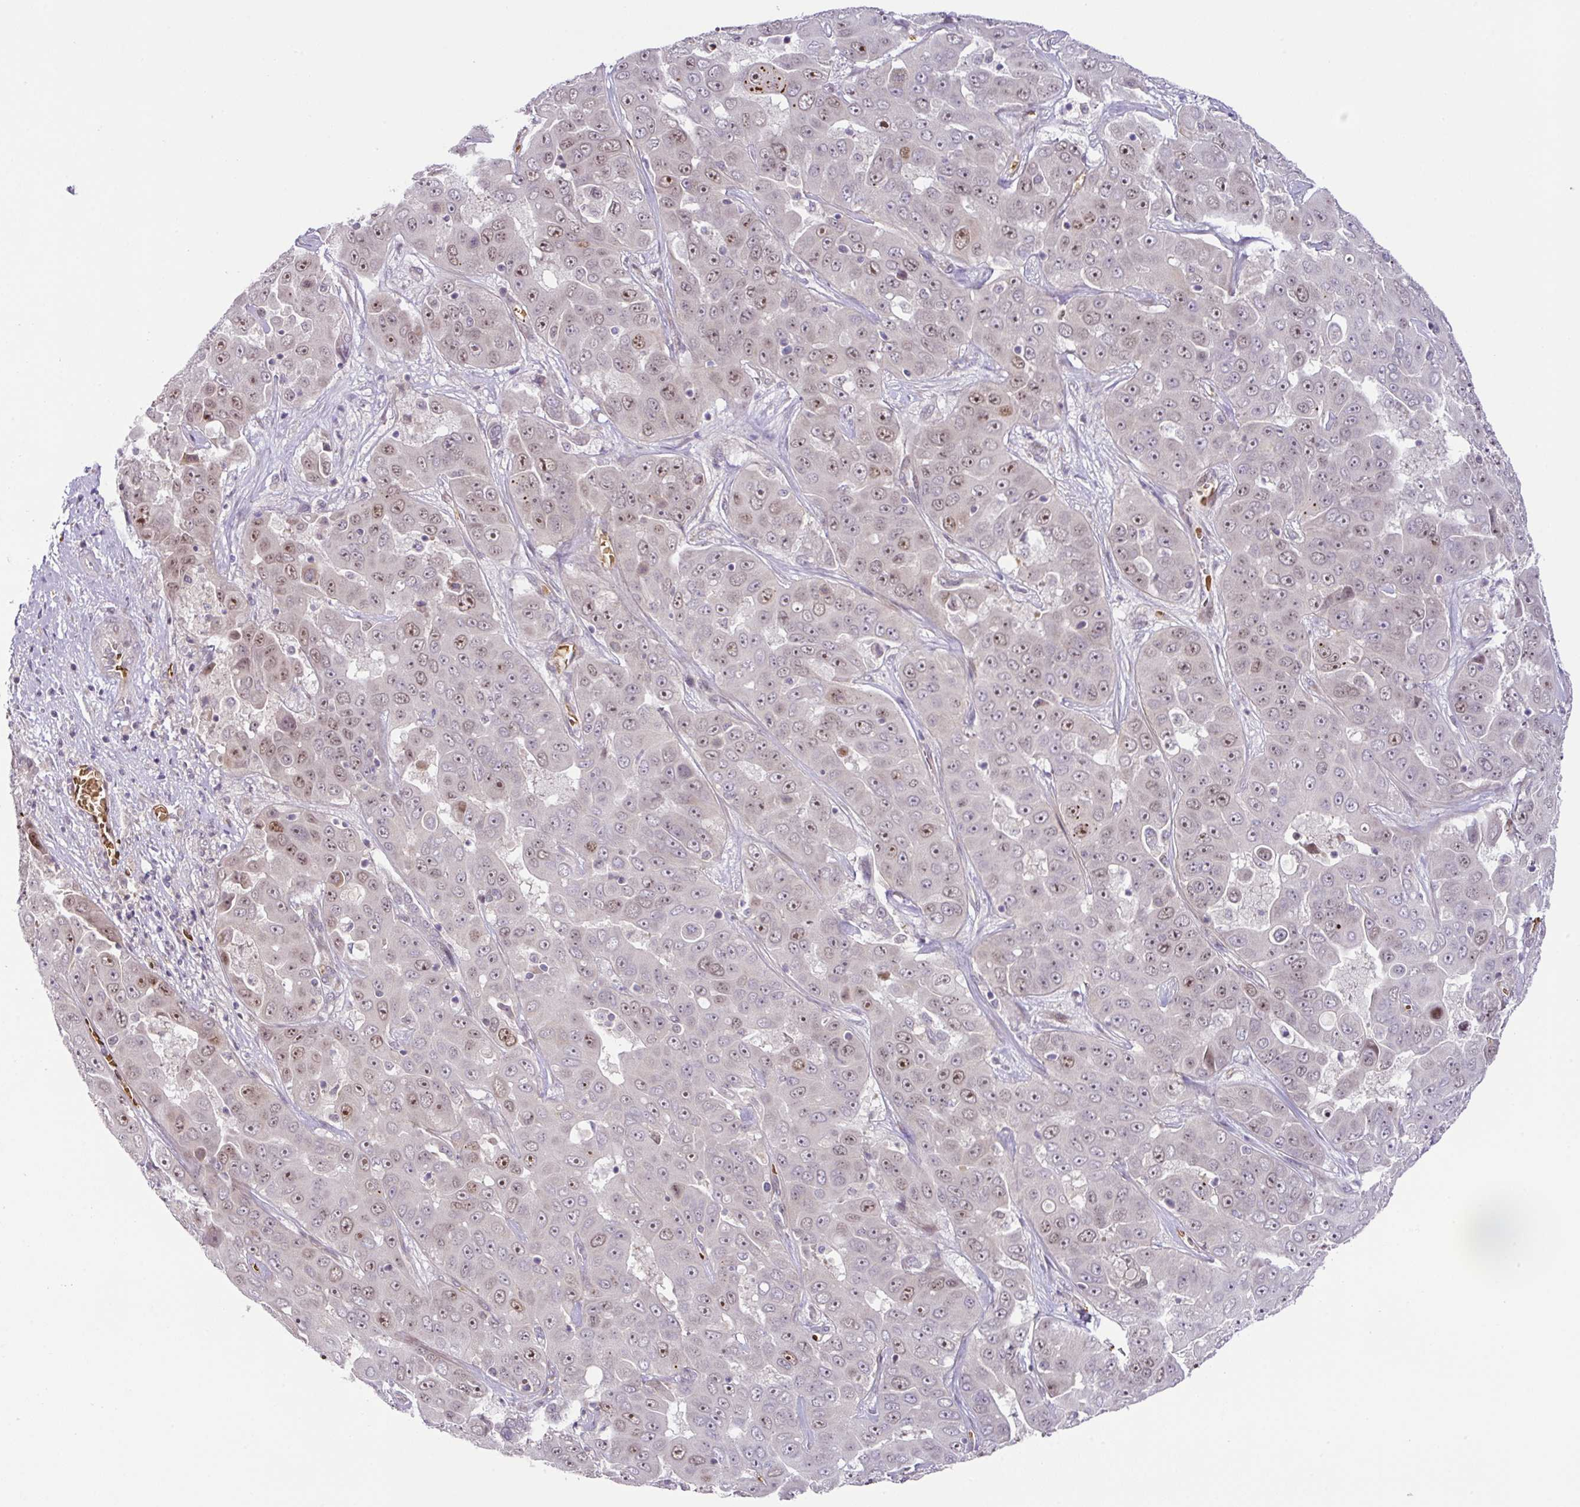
{"staining": {"intensity": "moderate", "quantity": "25%-75%", "location": "nuclear"}, "tissue": "liver cancer", "cell_type": "Tumor cells", "image_type": "cancer", "snomed": [{"axis": "morphology", "description": "Cholangiocarcinoma"}, {"axis": "topography", "description": "Liver"}], "caption": "Protein expression analysis of liver cancer (cholangiocarcinoma) exhibits moderate nuclear positivity in about 25%-75% of tumor cells.", "gene": "PARP2", "patient": {"sex": "female", "age": 52}}